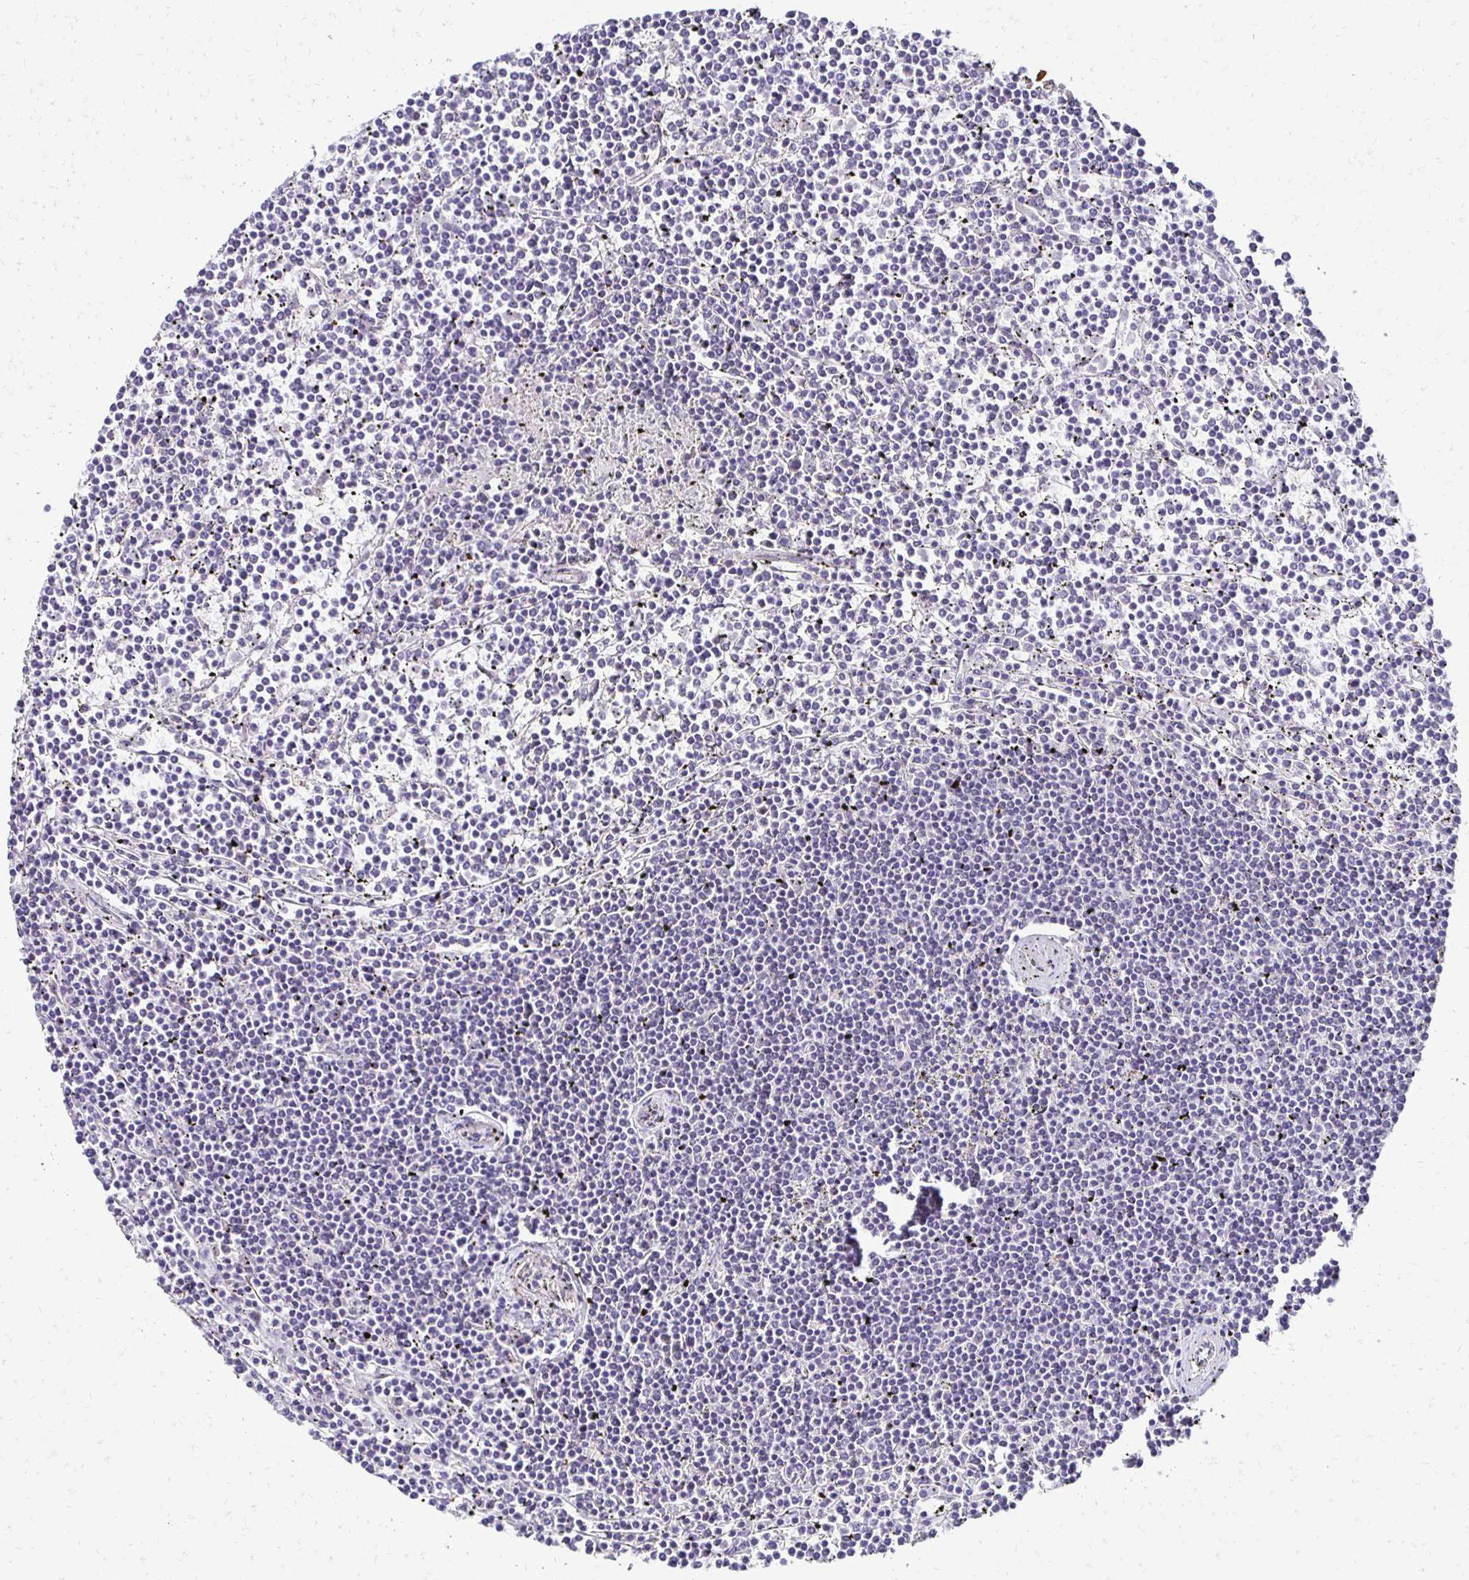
{"staining": {"intensity": "negative", "quantity": "none", "location": "none"}, "tissue": "lymphoma", "cell_type": "Tumor cells", "image_type": "cancer", "snomed": [{"axis": "morphology", "description": "Malignant lymphoma, non-Hodgkin's type, Low grade"}, {"axis": "topography", "description": "Spleen"}], "caption": "Lymphoma was stained to show a protein in brown. There is no significant expression in tumor cells. Brightfield microscopy of immunohistochemistry (IHC) stained with DAB (brown) and hematoxylin (blue), captured at high magnification.", "gene": "C1QTNF2", "patient": {"sex": "female", "age": 19}}